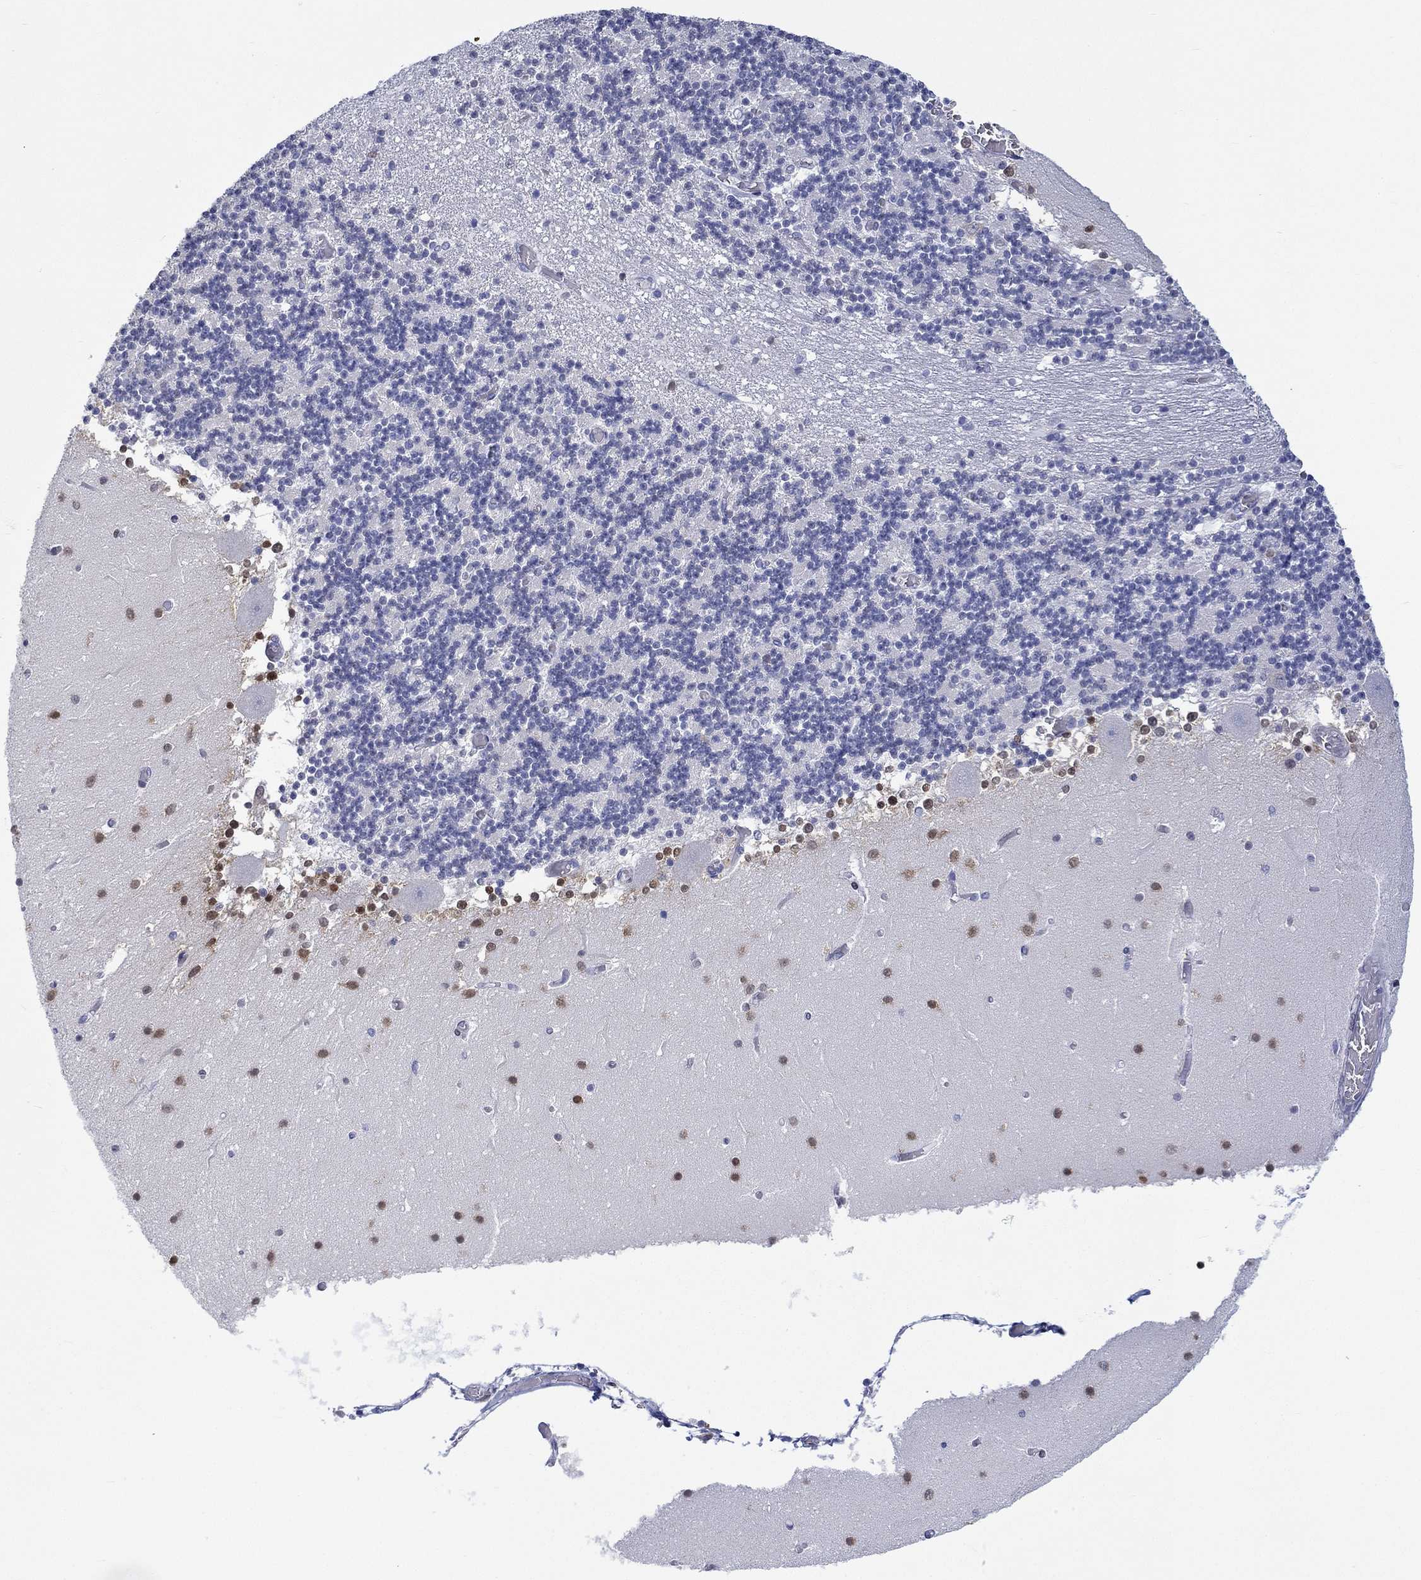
{"staining": {"intensity": "negative", "quantity": "none", "location": "none"}, "tissue": "cerebellum", "cell_type": "Cells in granular layer", "image_type": "normal", "snomed": [{"axis": "morphology", "description": "Normal tissue, NOS"}, {"axis": "topography", "description": "Cerebellum"}], "caption": "IHC histopathology image of normal cerebellum stained for a protein (brown), which displays no staining in cells in granular layer. (DAB (3,3'-diaminobenzidine) immunohistochemistry with hematoxylin counter stain).", "gene": "MSI1", "patient": {"sex": "female", "age": 28}}